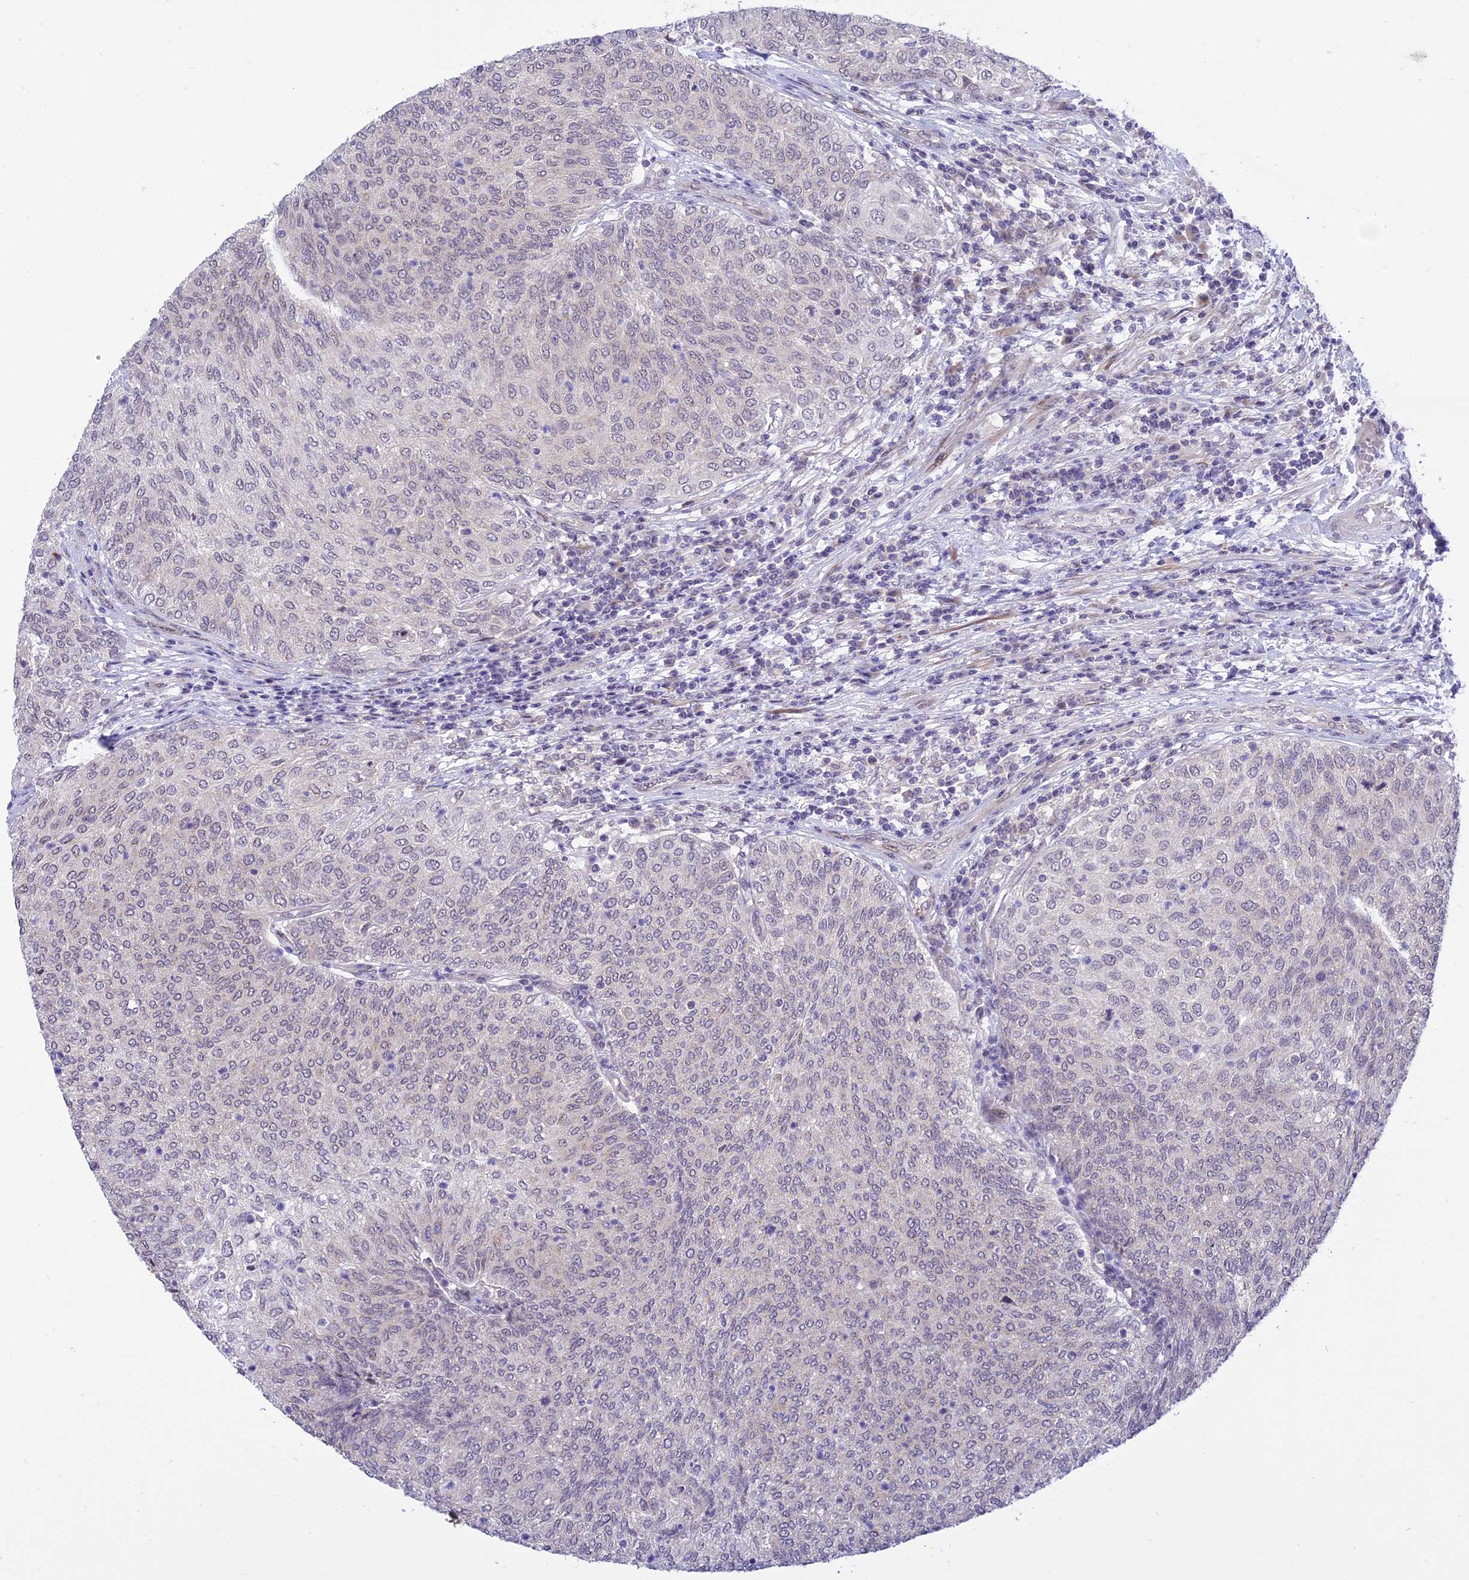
{"staining": {"intensity": "negative", "quantity": "none", "location": "none"}, "tissue": "urothelial cancer", "cell_type": "Tumor cells", "image_type": "cancer", "snomed": [{"axis": "morphology", "description": "Urothelial carcinoma, Low grade"}, {"axis": "topography", "description": "Urinary bladder"}], "caption": "This is a photomicrograph of immunohistochemistry staining of urothelial cancer, which shows no expression in tumor cells.", "gene": "ZNF837", "patient": {"sex": "female", "age": 79}}